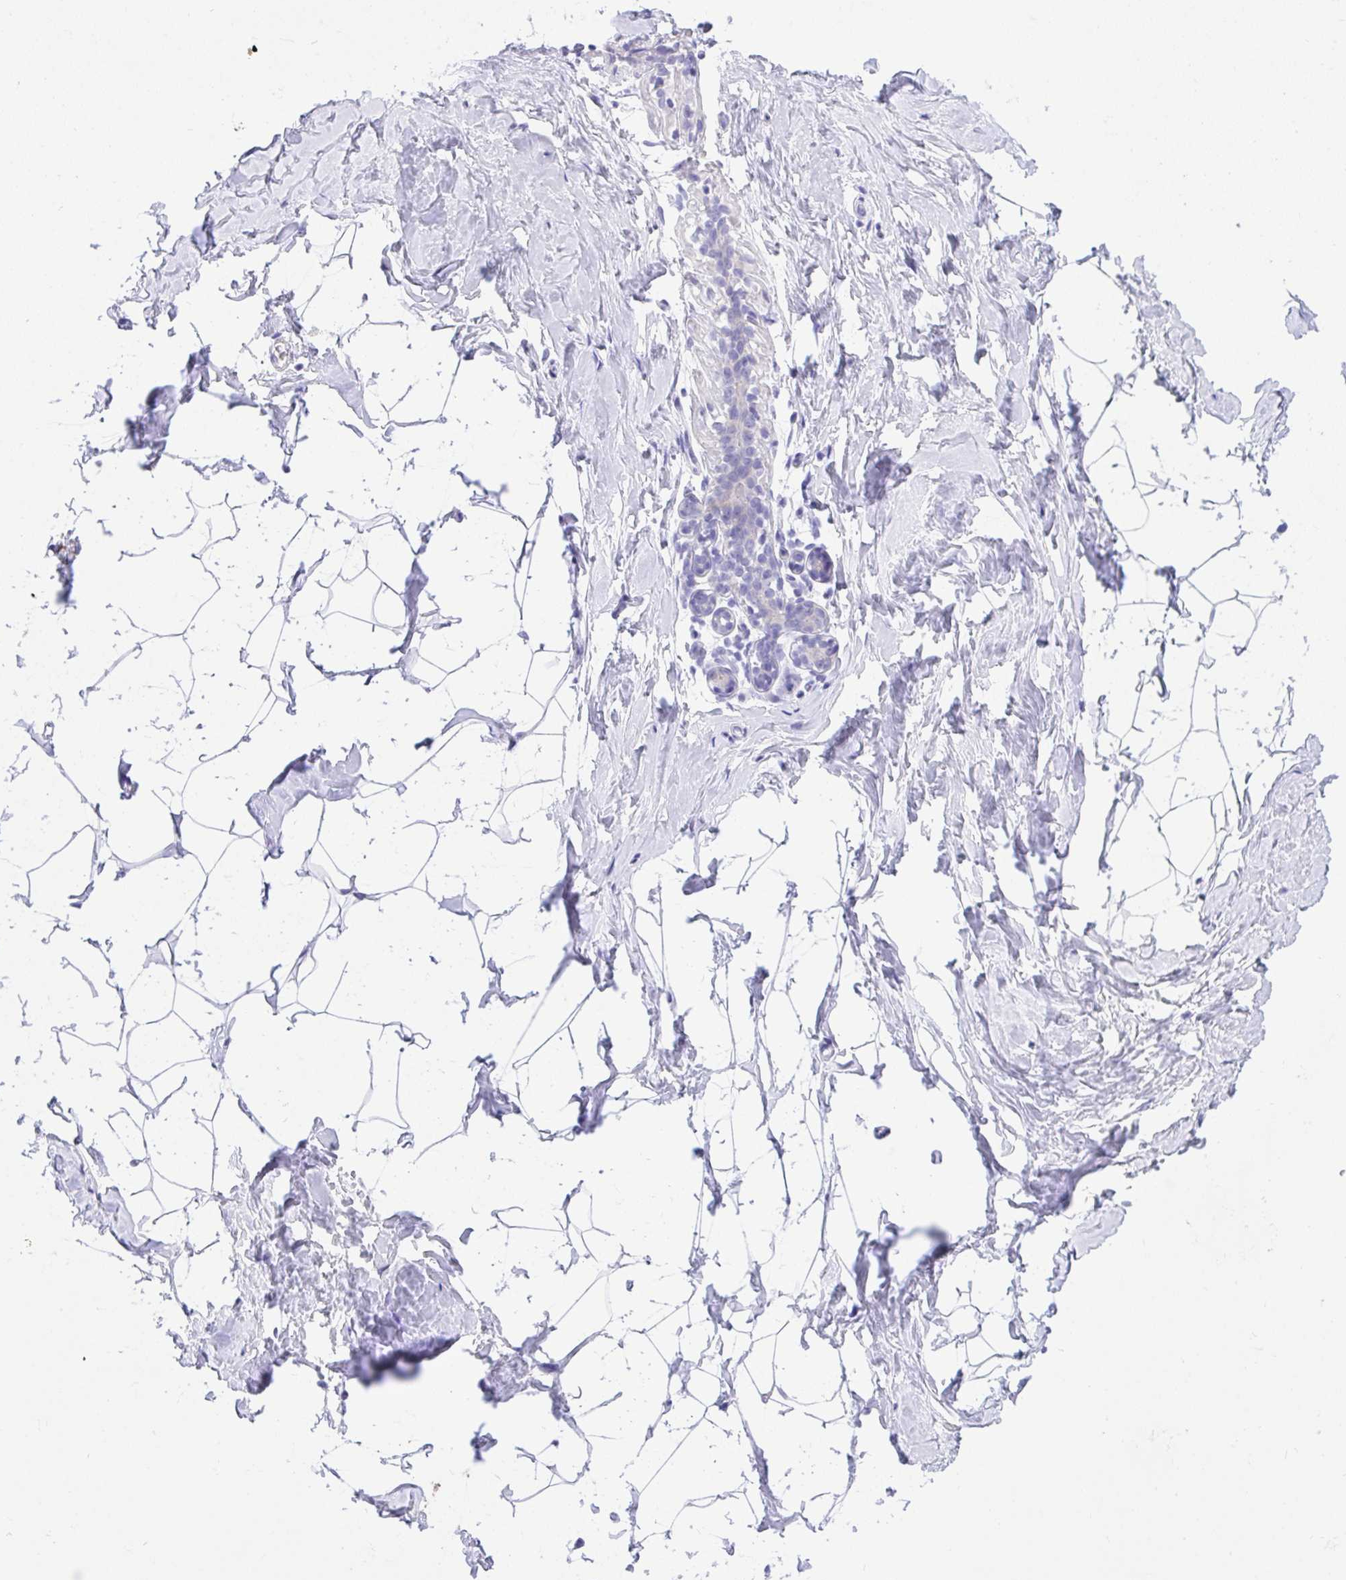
{"staining": {"intensity": "negative", "quantity": "none", "location": "none"}, "tissue": "breast", "cell_type": "Adipocytes", "image_type": "normal", "snomed": [{"axis": "morphology", "description": "Normal tissue, NOS"}, {"axis": "topography", "description": "Breast"}], "caption": "The IHC image has no significant expression in adipocytes of breast. (DAB IHC with hematoxylin counter stain).", "gene": "KCNN4", "patient": {"sex": "female", "age": 32}}